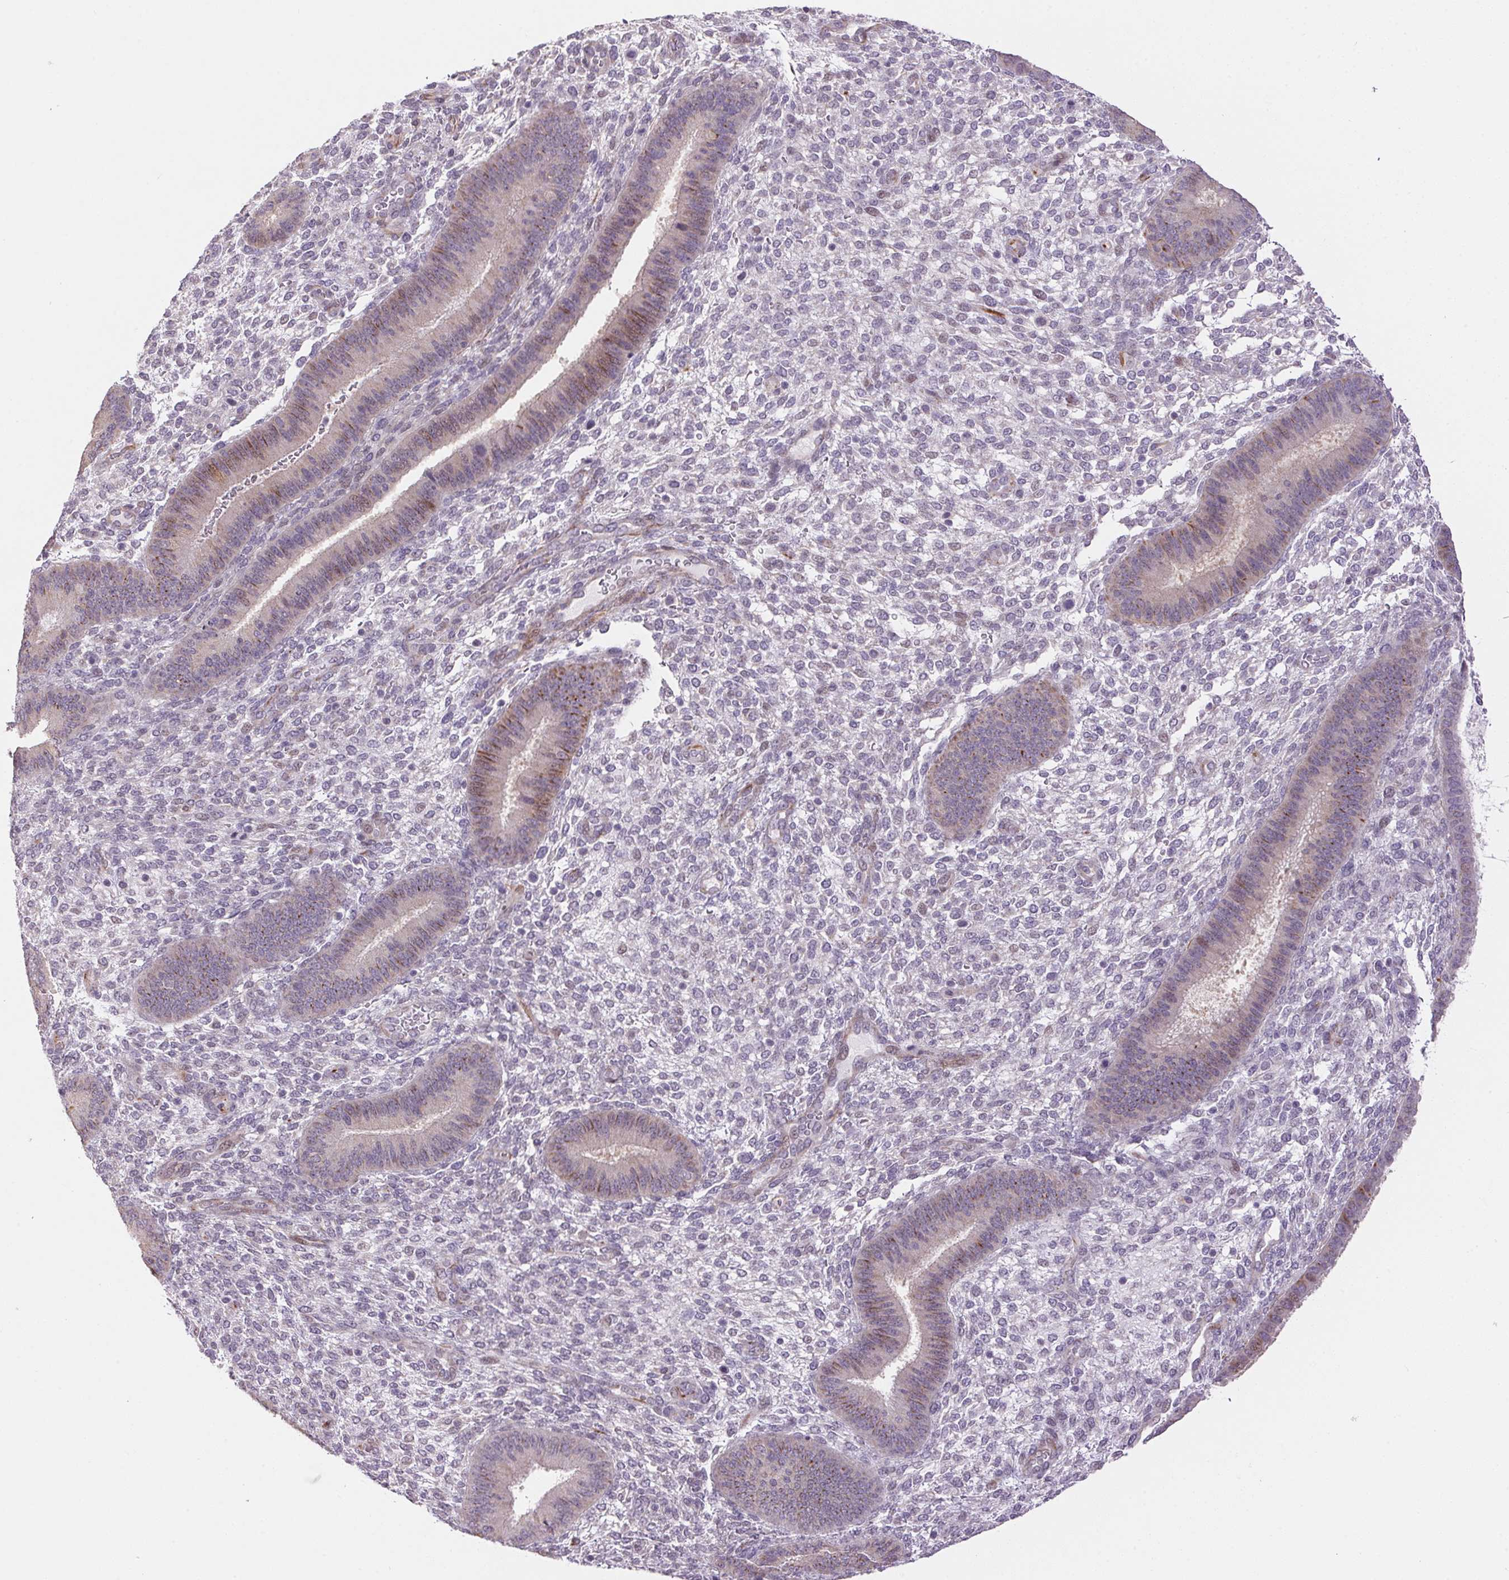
{"staining": {"intensity": "negative", "quantity": "none", "location": "none"}, "tissue": "endometrium", "cell_type": "Cells in endometrial stroma", "image_type": "normal", "snomed": [{"axis": "morphology", "description": "Normal tissue, NOS"}, {"axis": "topography", "description": "Endometrium"}], "caption": "There is no significant staining in cells in endometrial stroma of endometrium. (DAB immunohistochemistry (IHC), high magnification).", "gene": "GYG2", "patient": {"sex": "female", "age": 39}}